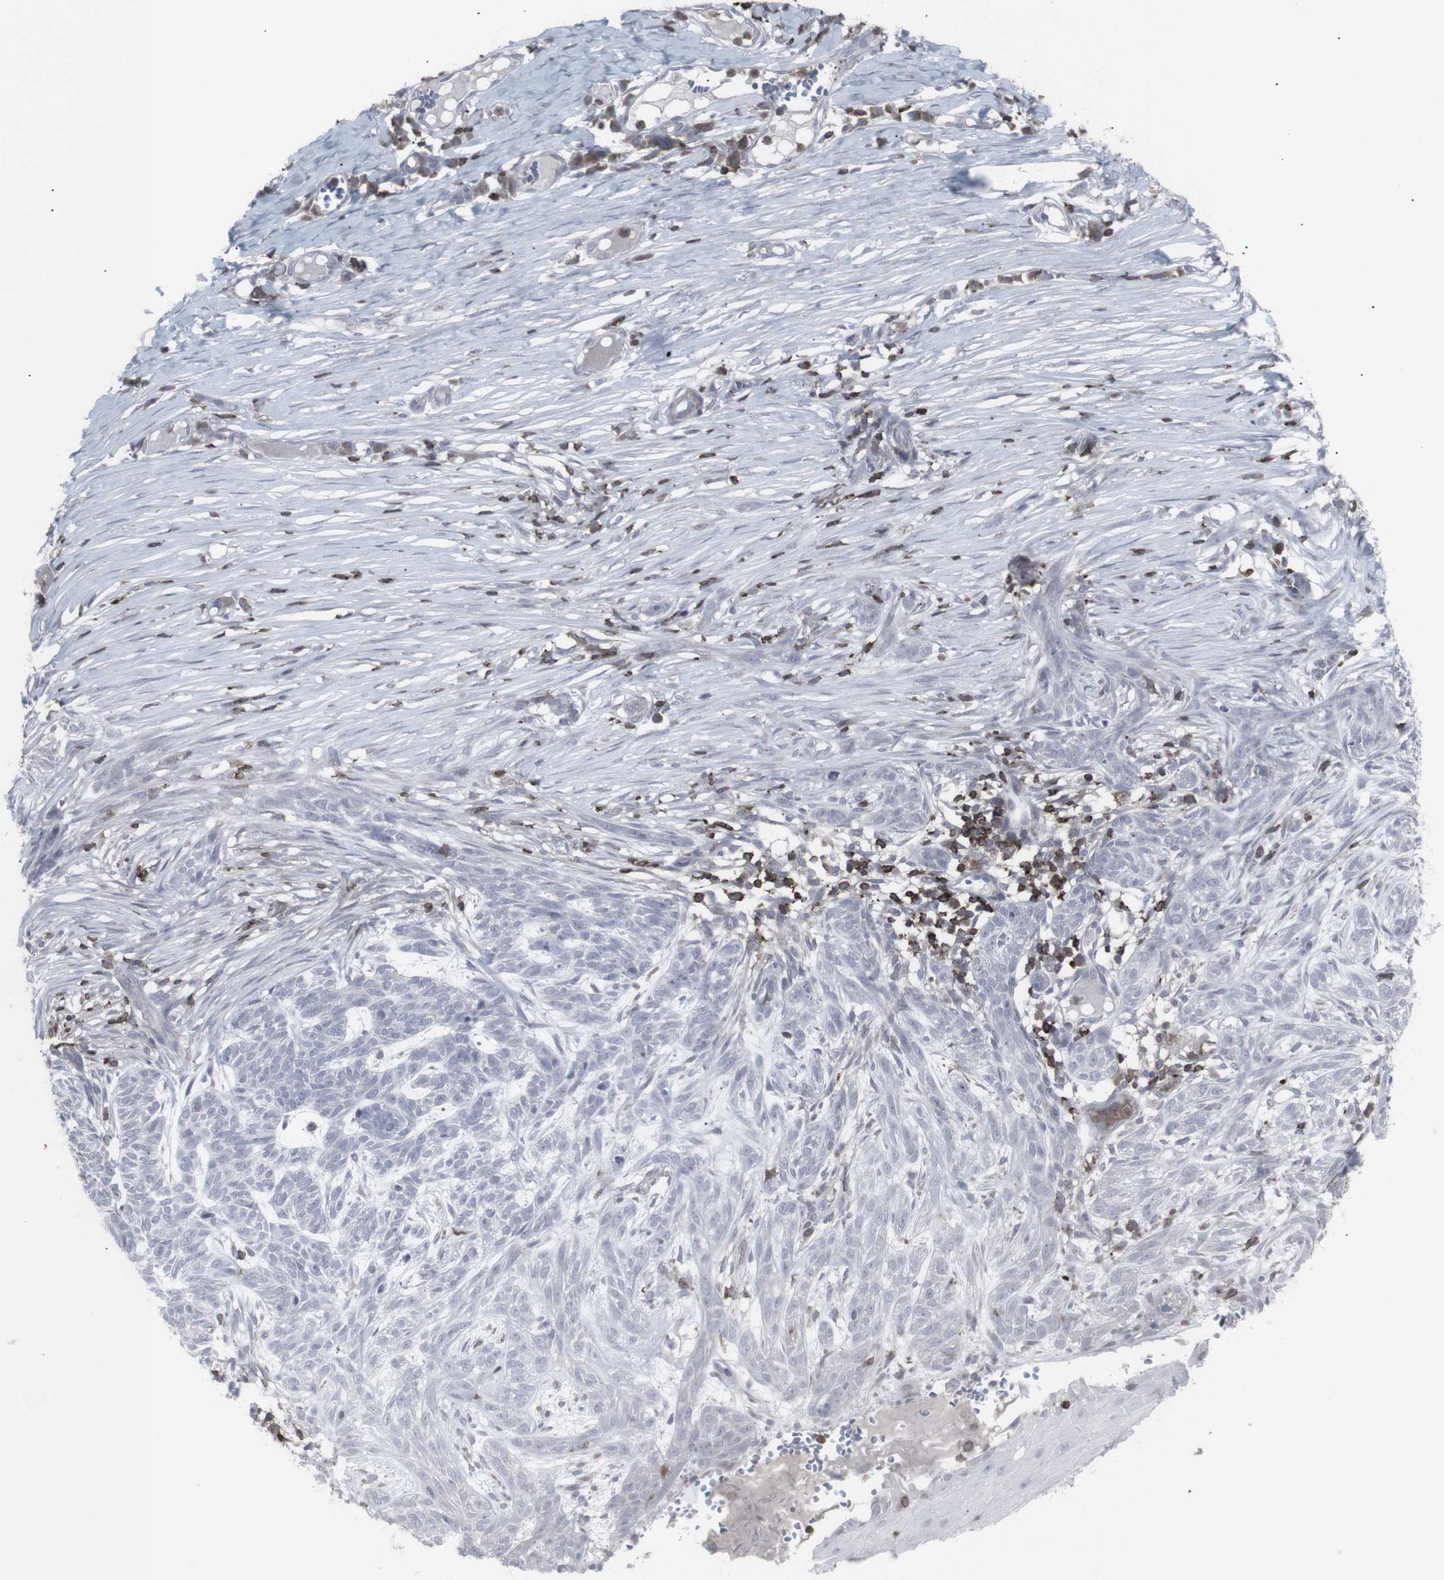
{"staining": {"intensity": "negative", "quantity": "none", "location": "none"}, "tissue": "skin cancer", "cell_type": "Tumor cells", "image_type": "cancer", "snomed": [{"axis": "morphology", "description": "Basal cell carcinoma"}, {"axis": "topography", "description": "Skin"}], "caption": "The IHC histopathology image has no significant staining in tumor cells of skin basal cell carcinoma tissue. (DAB (3,3'-diaminobenzidine) IHC visualized using brightfield microscopy, high magnification).", "gene": "APOBEC2", "patient": {"sex": "female", "age": 59}}